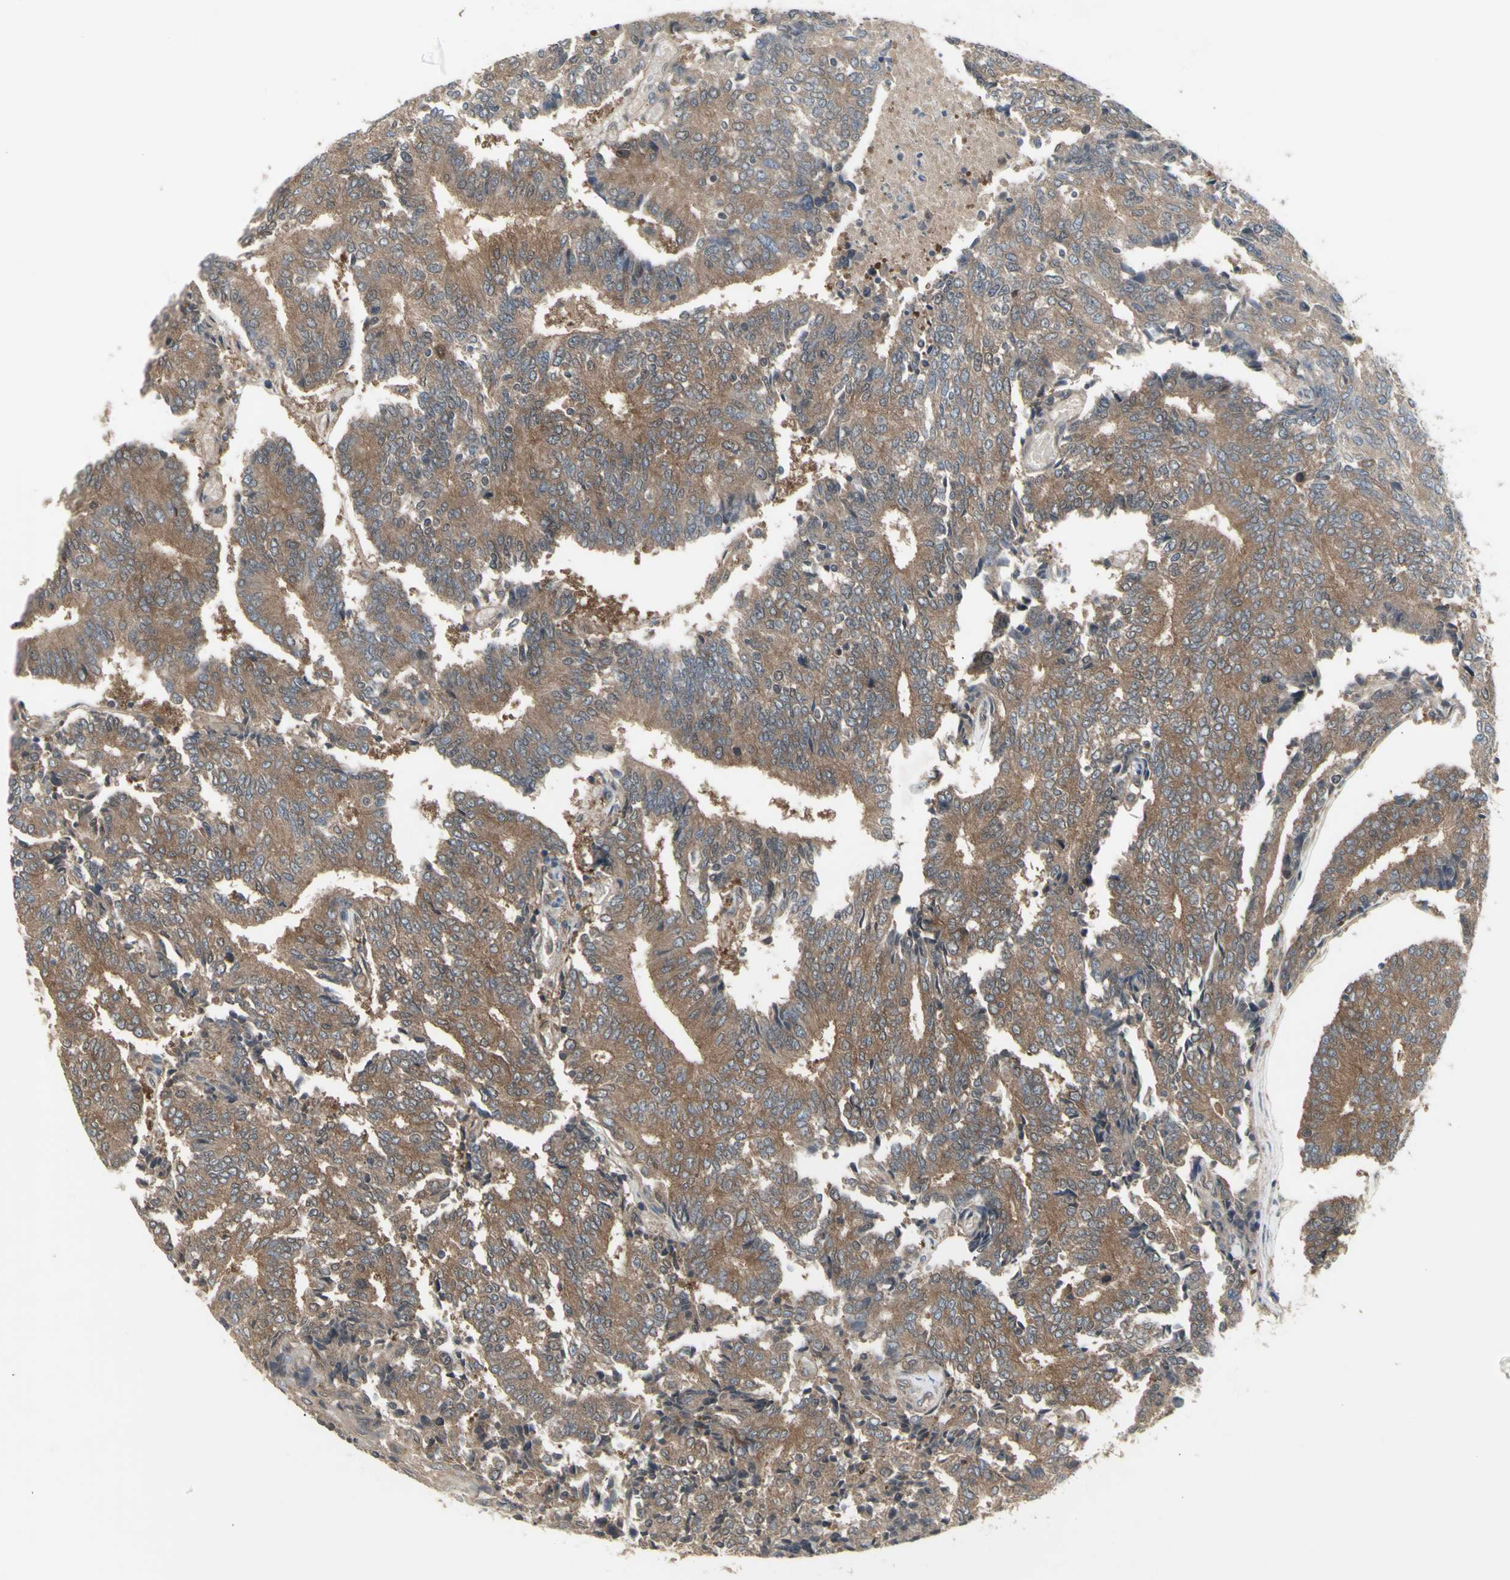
{"staining": {"intensity": "moderate", "quantity": ">75%", "location": "cytoplasmic/membranous"}, "tissue": "prostate cancer", "cell_type": "Tumor cells", "image_type": "cancer", "snomed": [{"axis": "morphology", "description": "Normal tissue, NOS"}, {"axis": "morphology", "description": "Adenocarcinoma, High grade"}, {"axis": "topography", "description": "Prostate"}, {"axis": "topography", "description": "Seminal veicle"}], "caption": "About >75% of tumor cells in human prostate cancer (adenocarcinoma (high-grade)) exhibit moderate cytoplasmic/membranous protein expression as visualized by brown immunohistochemical staining.", "gene": "CHURC1-FNTB", "patient": {"sex": "male", "age": 55}}